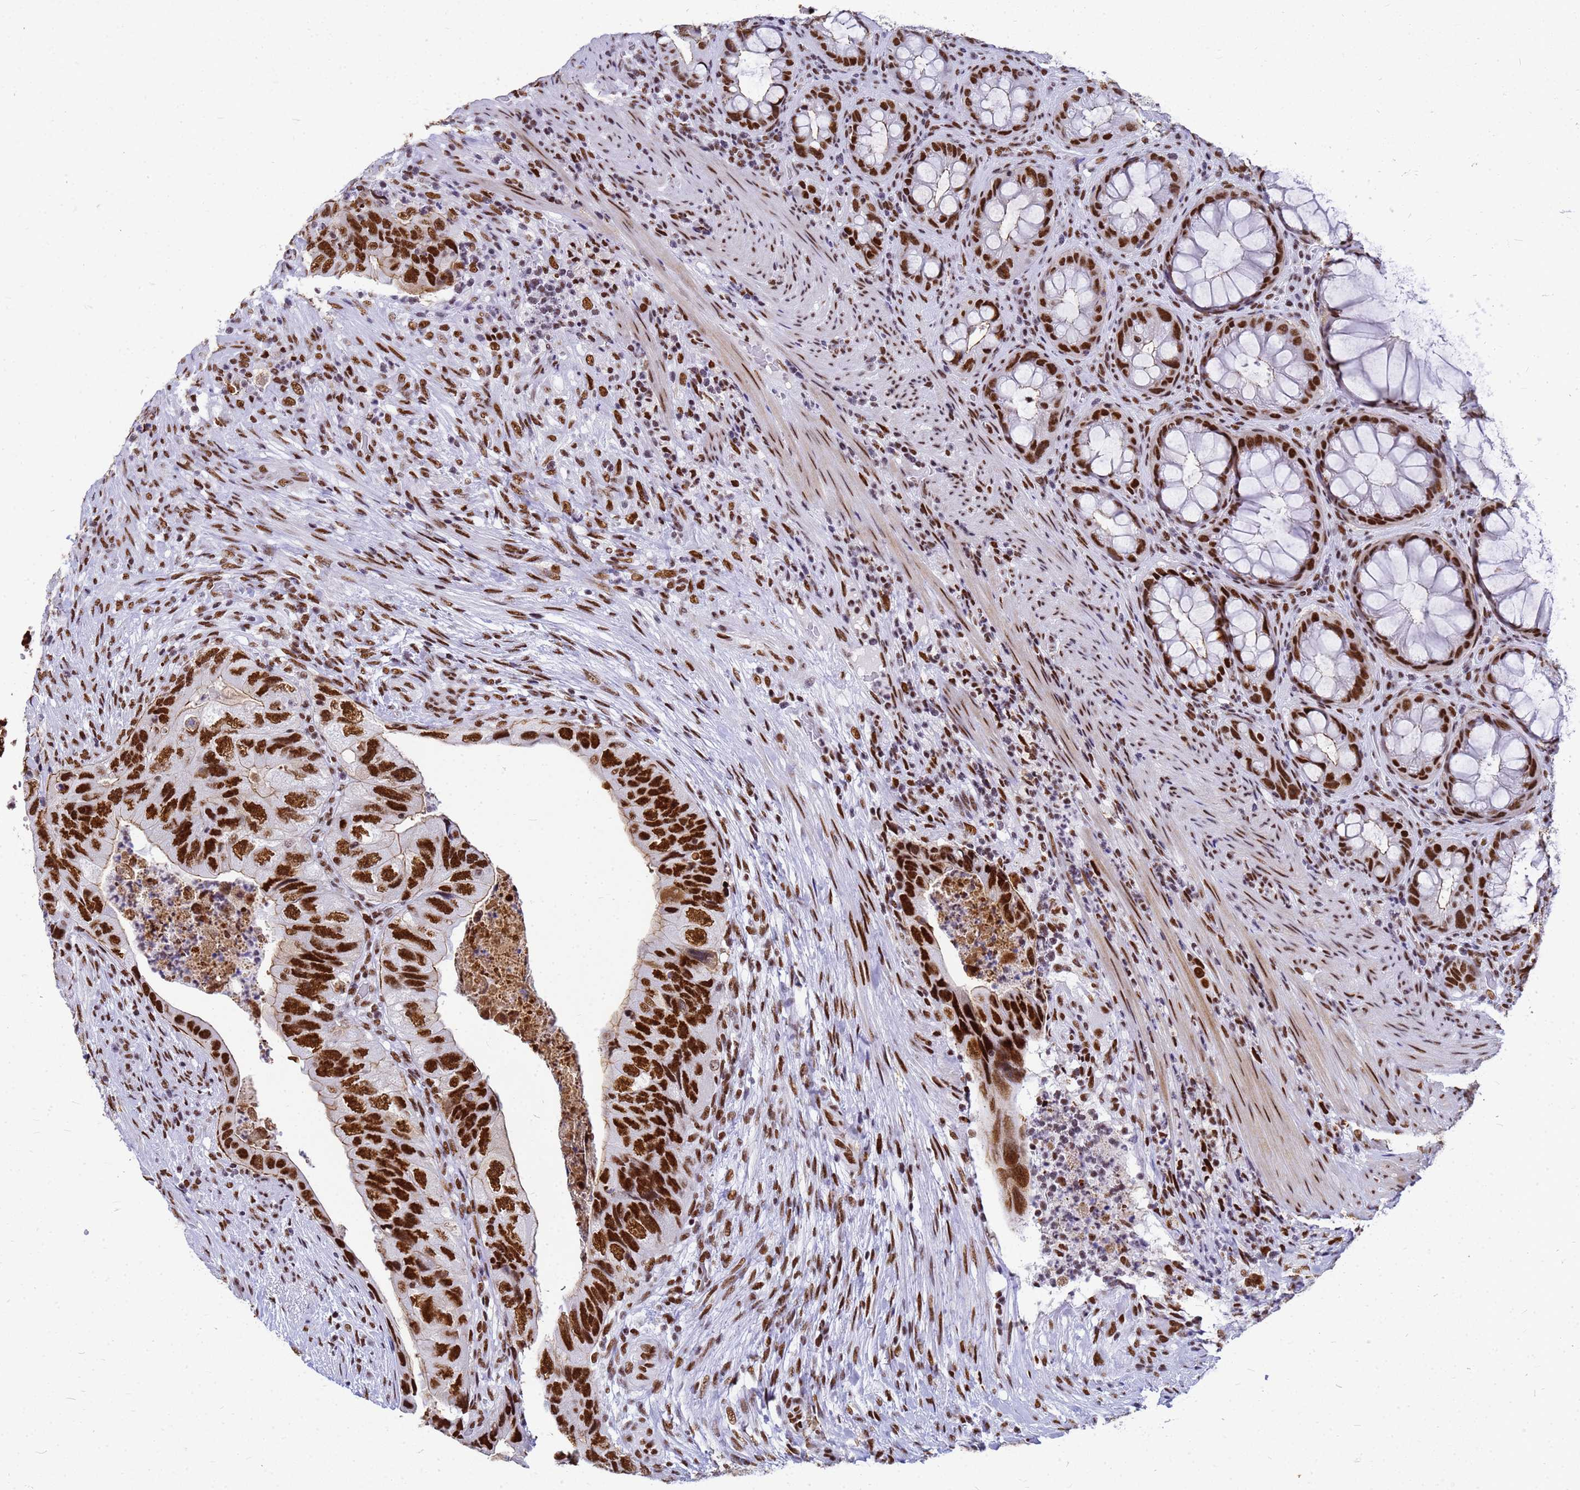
{"staining": {"intensity": "strong", "quantity": ">75%", "location": "nuclear"}, "tissue": "colorectal cancer", "cell_type": "Tumor cells", "image_type": "cancer", "snomed": [{"axis": "morphology", "description": "Adenocarcinoma, NOS"}, {"axis": "topography", "description": "Rectum"}], "caption": "Colorectal cancer stained for a protein shows strong nuclear positivity in tumor cells.", "gene": "SART3", "patient": {"sex": "male", "age": 63}}